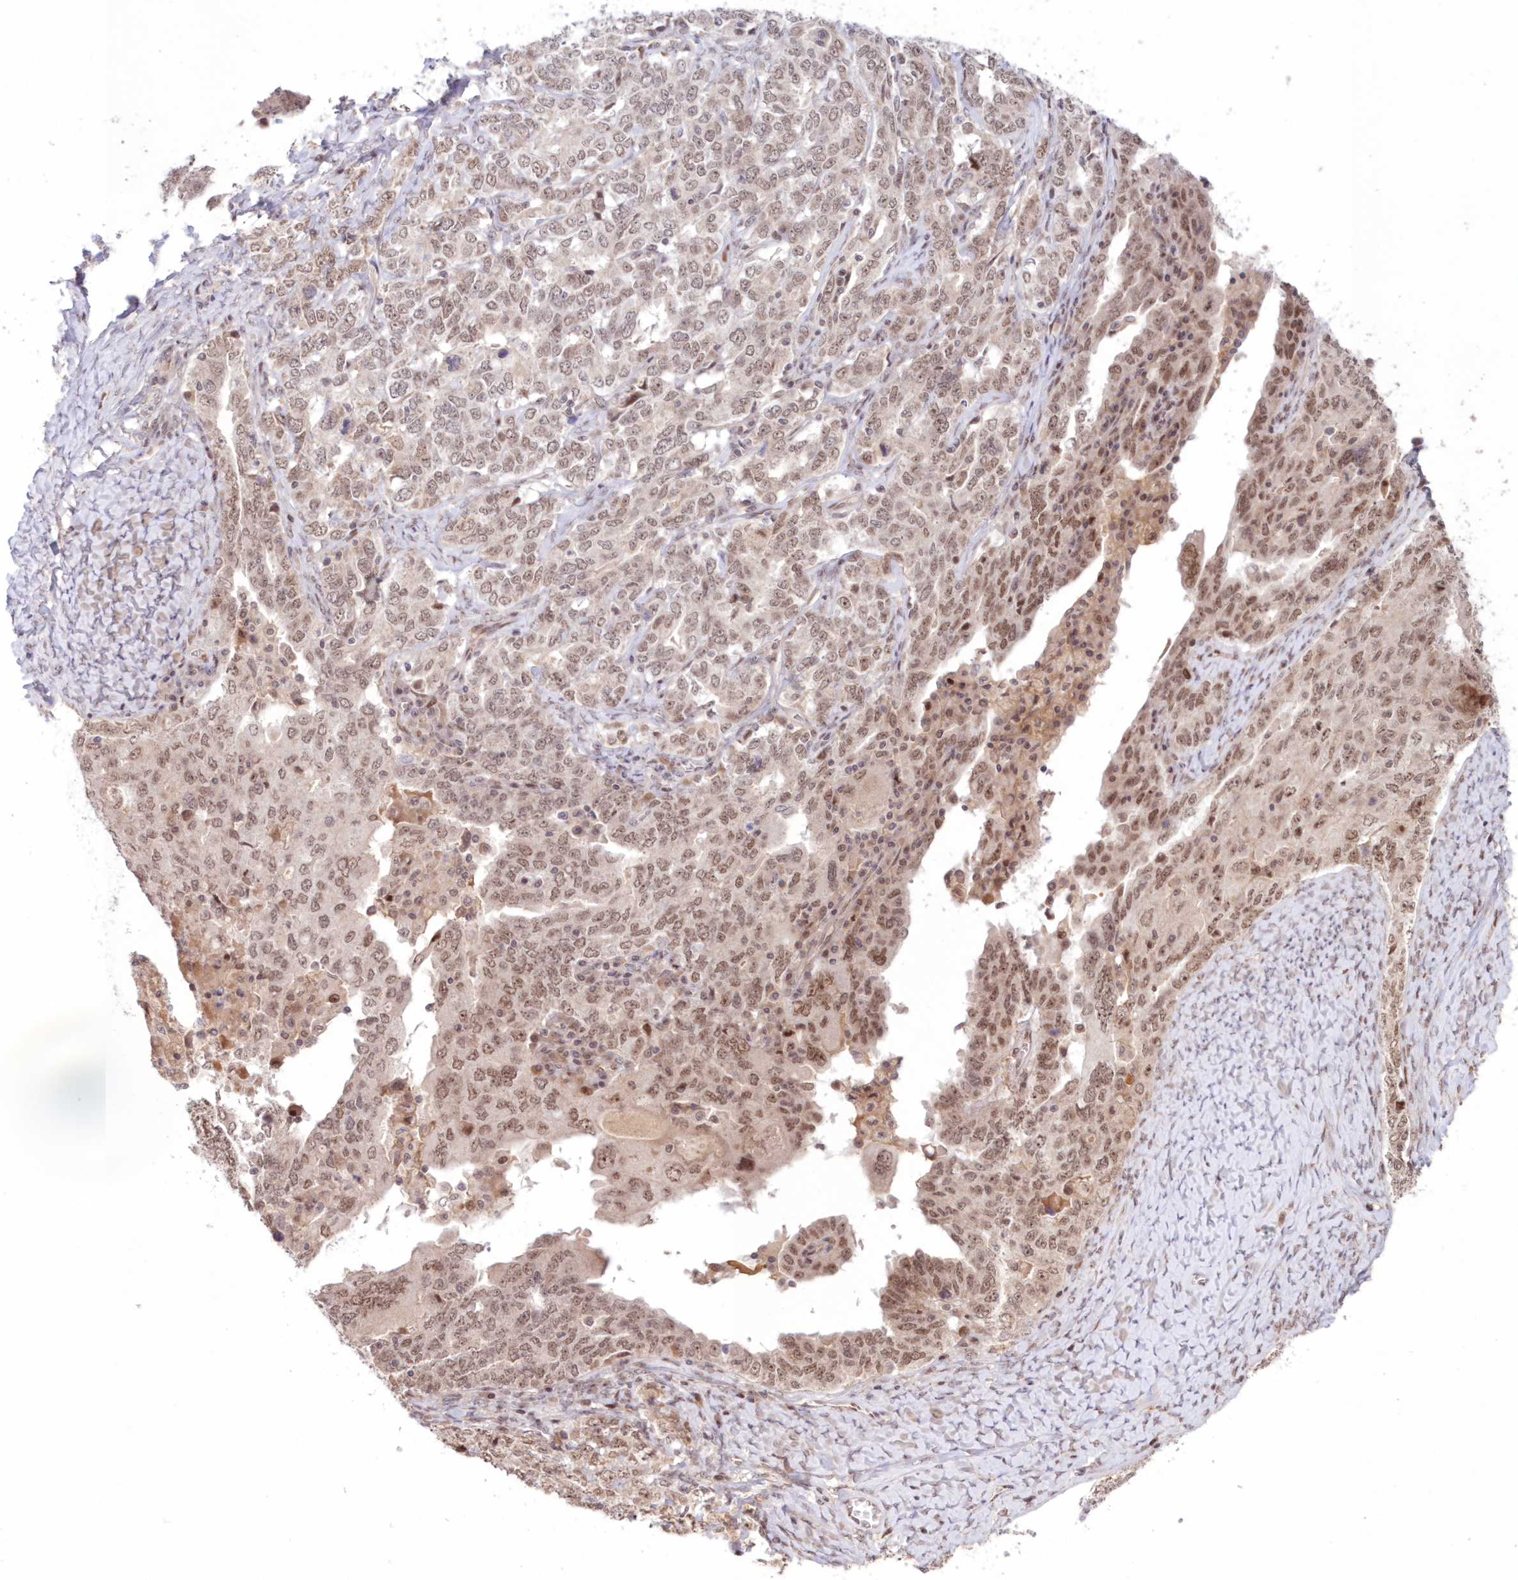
{"staining": {"intensity": "moderate", "quantity": ">75%", "location": "nuclear"}, "tissue": "ovarian cancer", "cell_type": "Tumor cells", "image_type": "cancer", "snomed": [{"axis": "morphology", "description": "Carcinoma, endometroid"}, {"axis": "topography", "description": "Ovary"}], "caption": "Immunohistochemistry (IHC) of human endometroid carcinoma (ovarian) demonstrates medium levels of moderate nuclear expression in about >75% of tumor cells.", "gene": "NOA1", "patient": {"sex": "female", "age": 62}}